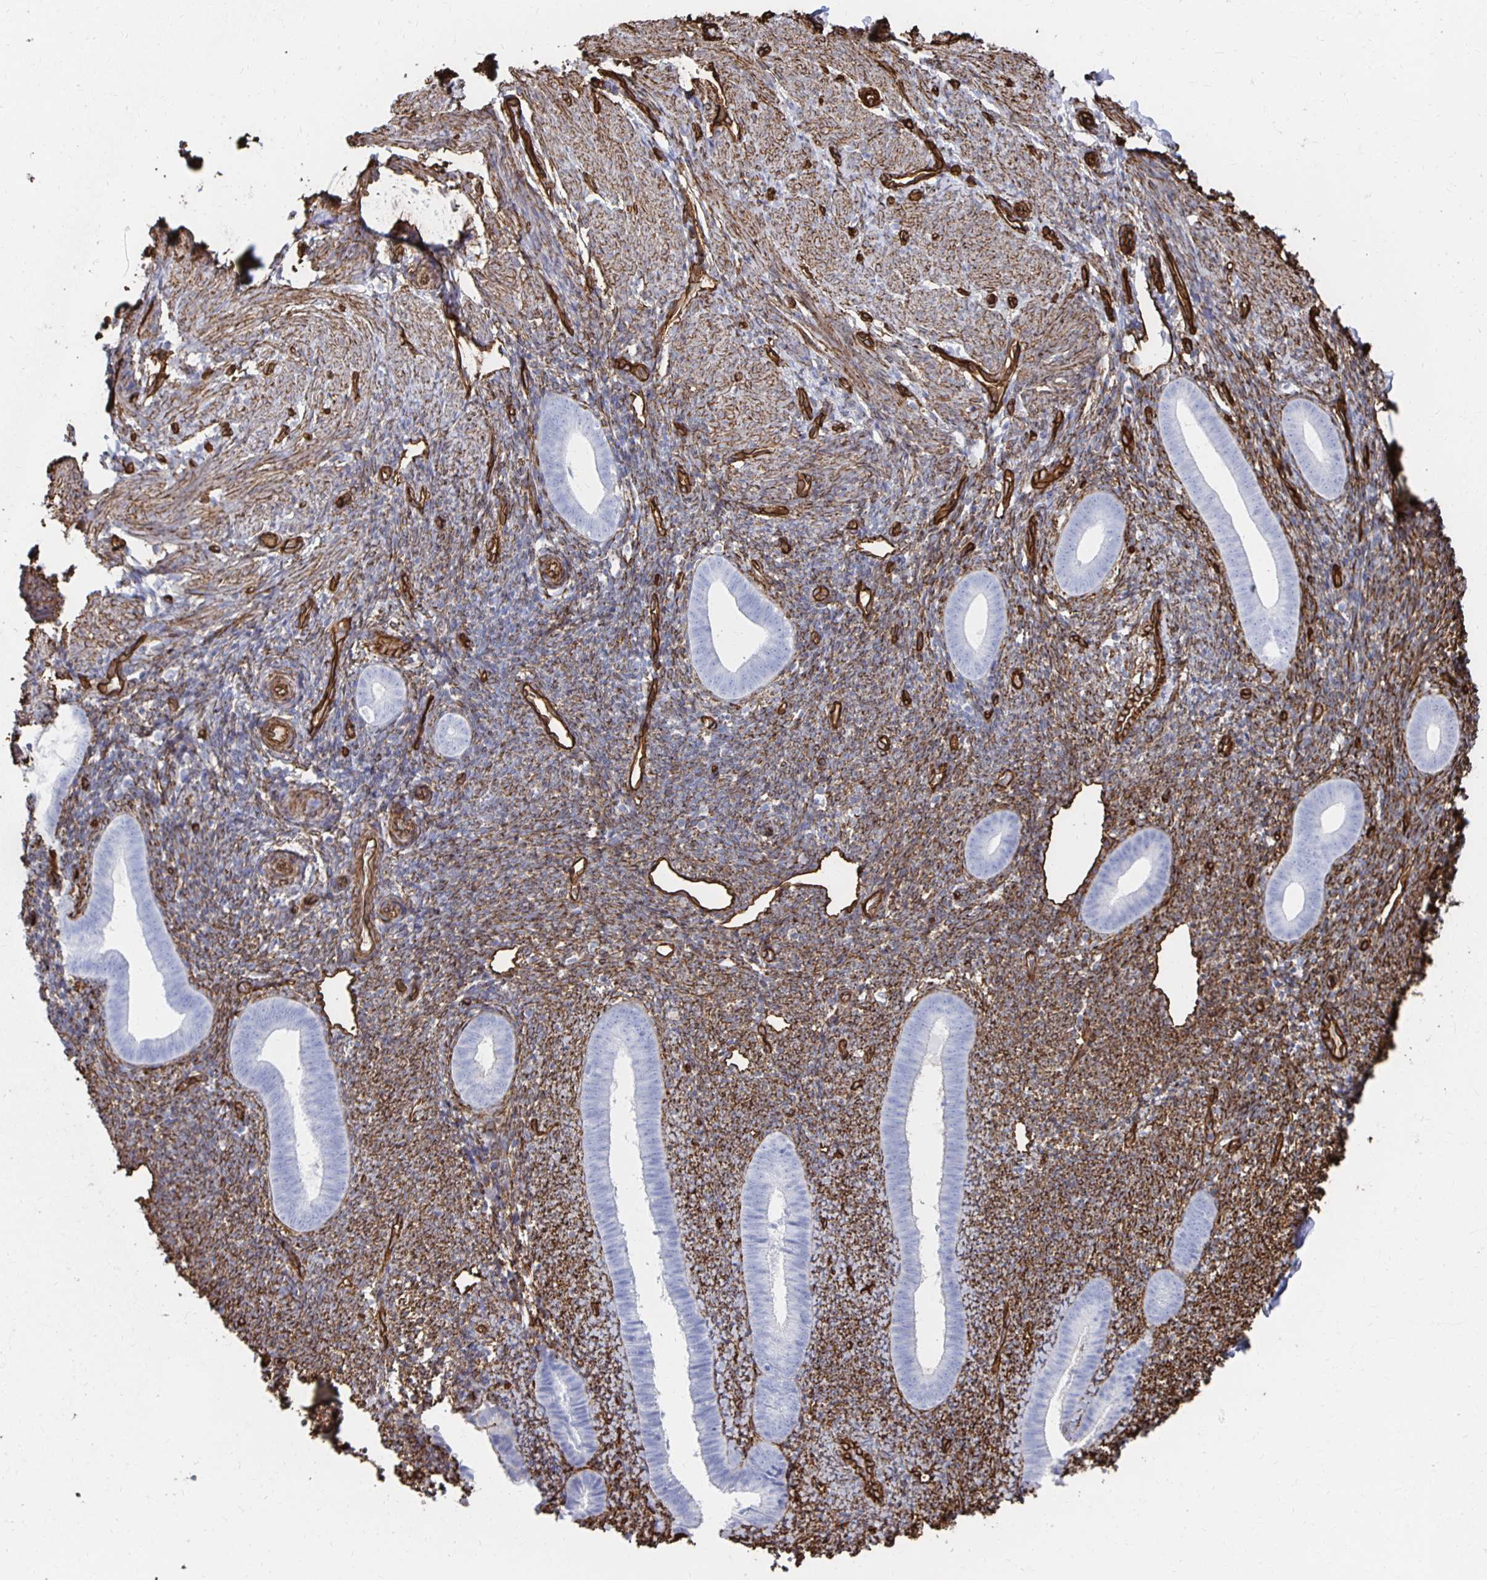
{"staining": {"intensity": "moderate", "quantity": "25%-75%", "location": "cytoplasmic/membranous"}, "tissue": "endometrium", "cell_type": "Cells in endometrial stroma", "image_type": "normal", "snomed": [{"axis": "morphology", "description": "Normal tissue, NOS"}, {"axis": "topography", "description": "Endometrium"}], "caption": "Cells in endometrial stroma demonstrate medium levels of moderate cytoplasmic/membranous staining in about 25%-75% of cells in normal endometrium.", "gene": "VIPR2", "patient": {"sex": "female", "age": 39}}